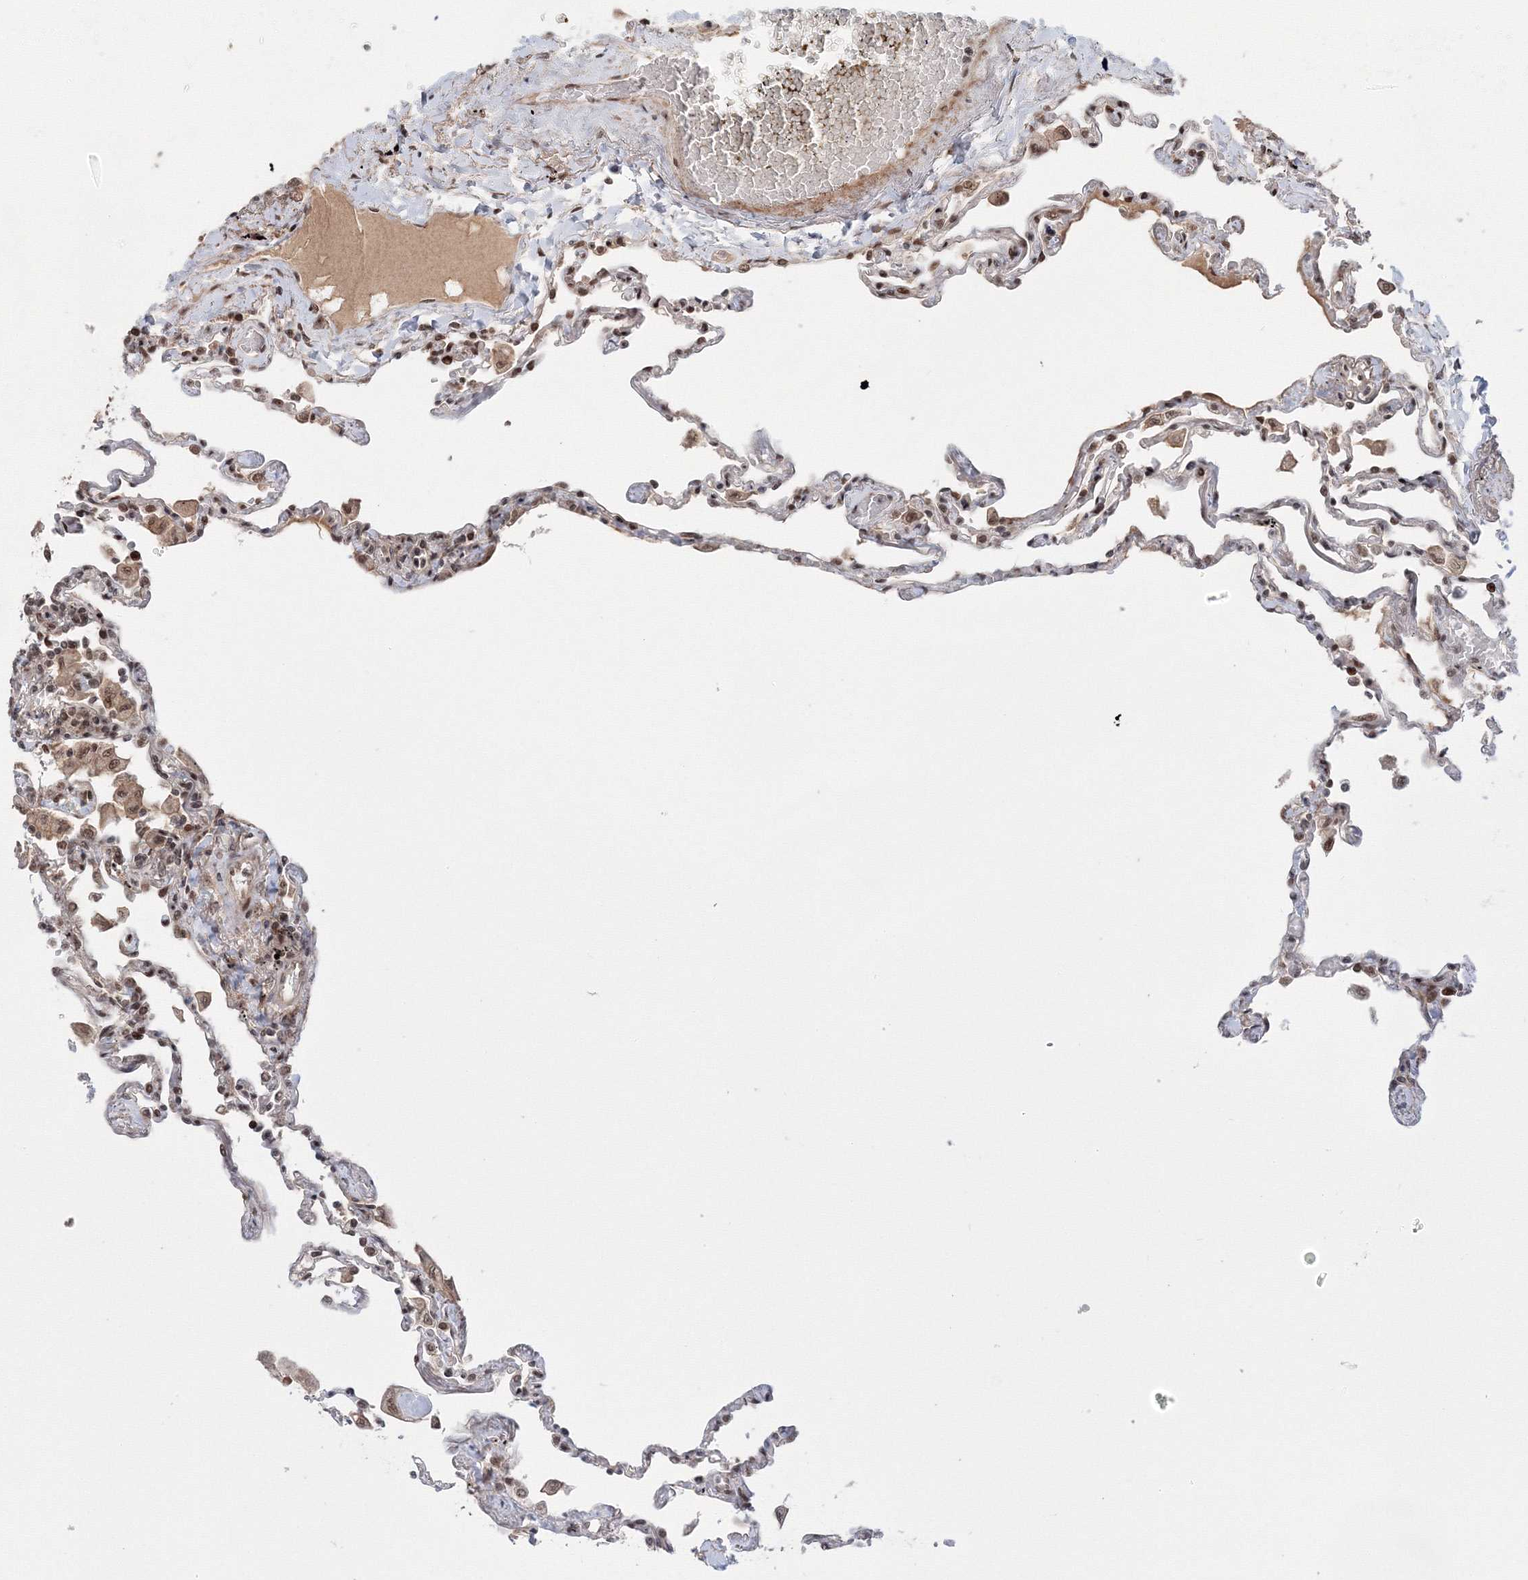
{"staining": {"intensity": "moderate", "quantity": "25%-75%", "location": "nuclear"}, "tissue": "lung", "cell_type": "Alveolar cells", "image_type": "normal", "snomed": [{"axis": "morphology", "description": "Normal tissue, NOS"}, {"axis": "topography", "description": "Lung"}], "caption": "This micrograph shows immunohistochemistry staining of normal human lung, with medium moderate nuclear positivity in approximately 25%-75% of alveolar cells.", "gene": "NOA1", "patient": {"sex": "female", "age": 67}}